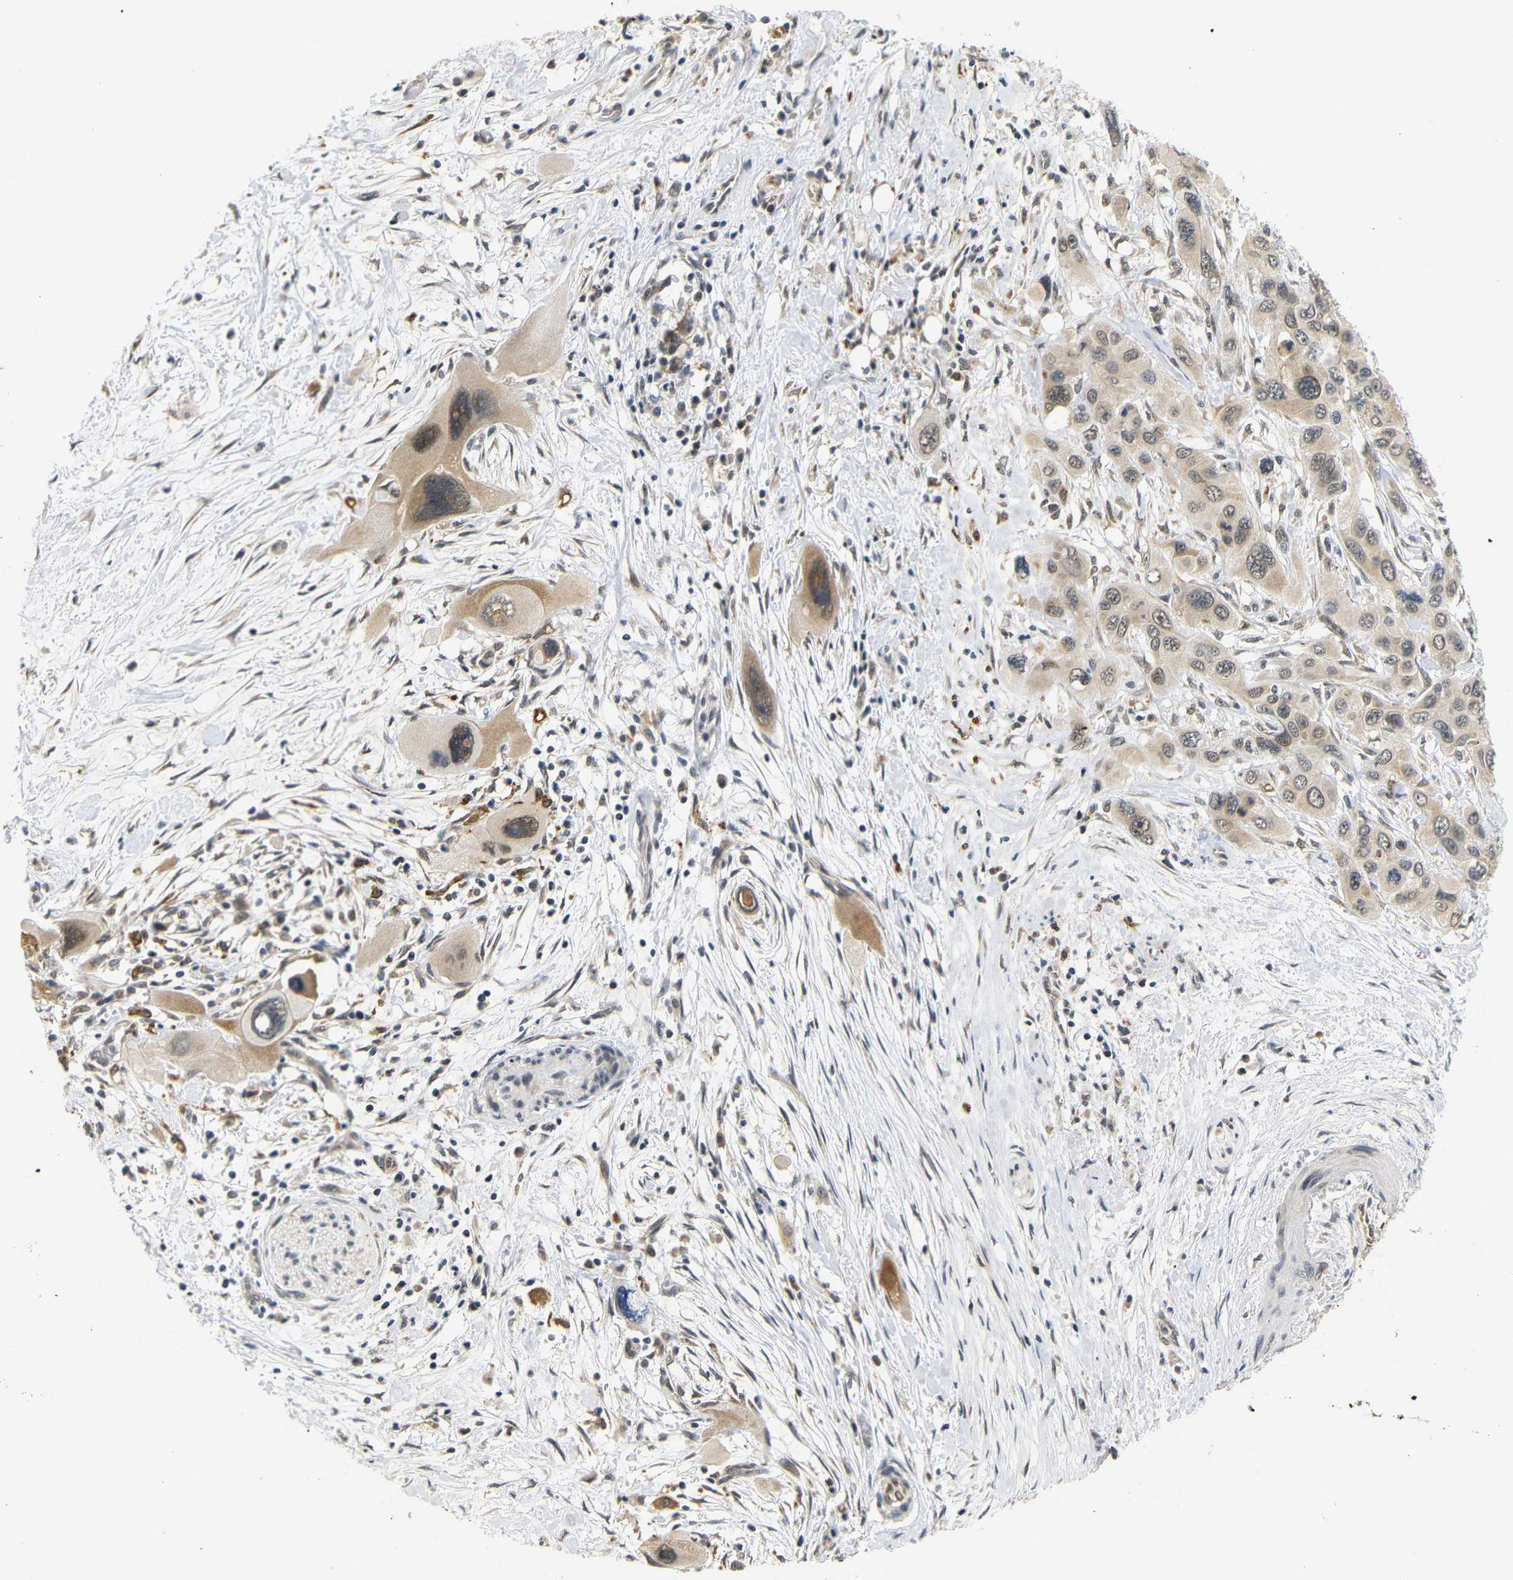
{"staining": {"intensity": "moderate", "quantity": ">75%", "location": "cytoplasmic/membranous,nuclear"}, "tissue": "pancreatic cancer", "cell_type": "Tumor cells", "image_type": "cancer", "snomed": [{"axis": "morphology", "description": "Adenocarcinoma, NOS"}, {"axis": "topography", "description": "Pancreas"}], "caption": "IHC image of neoplastic tissue: pancreatic adenocarcinoma stained using immunohistochemistry (IHC) exhibits medium levels of moderate protein expression localized specifically in the cytoplasmic/membranous and nuclear of tumor cells, appearing as a cytoplasmic/membranous and nuclear brown color.", "gene": "GJA5", "patient": {"sex": "male", "age": 73}}